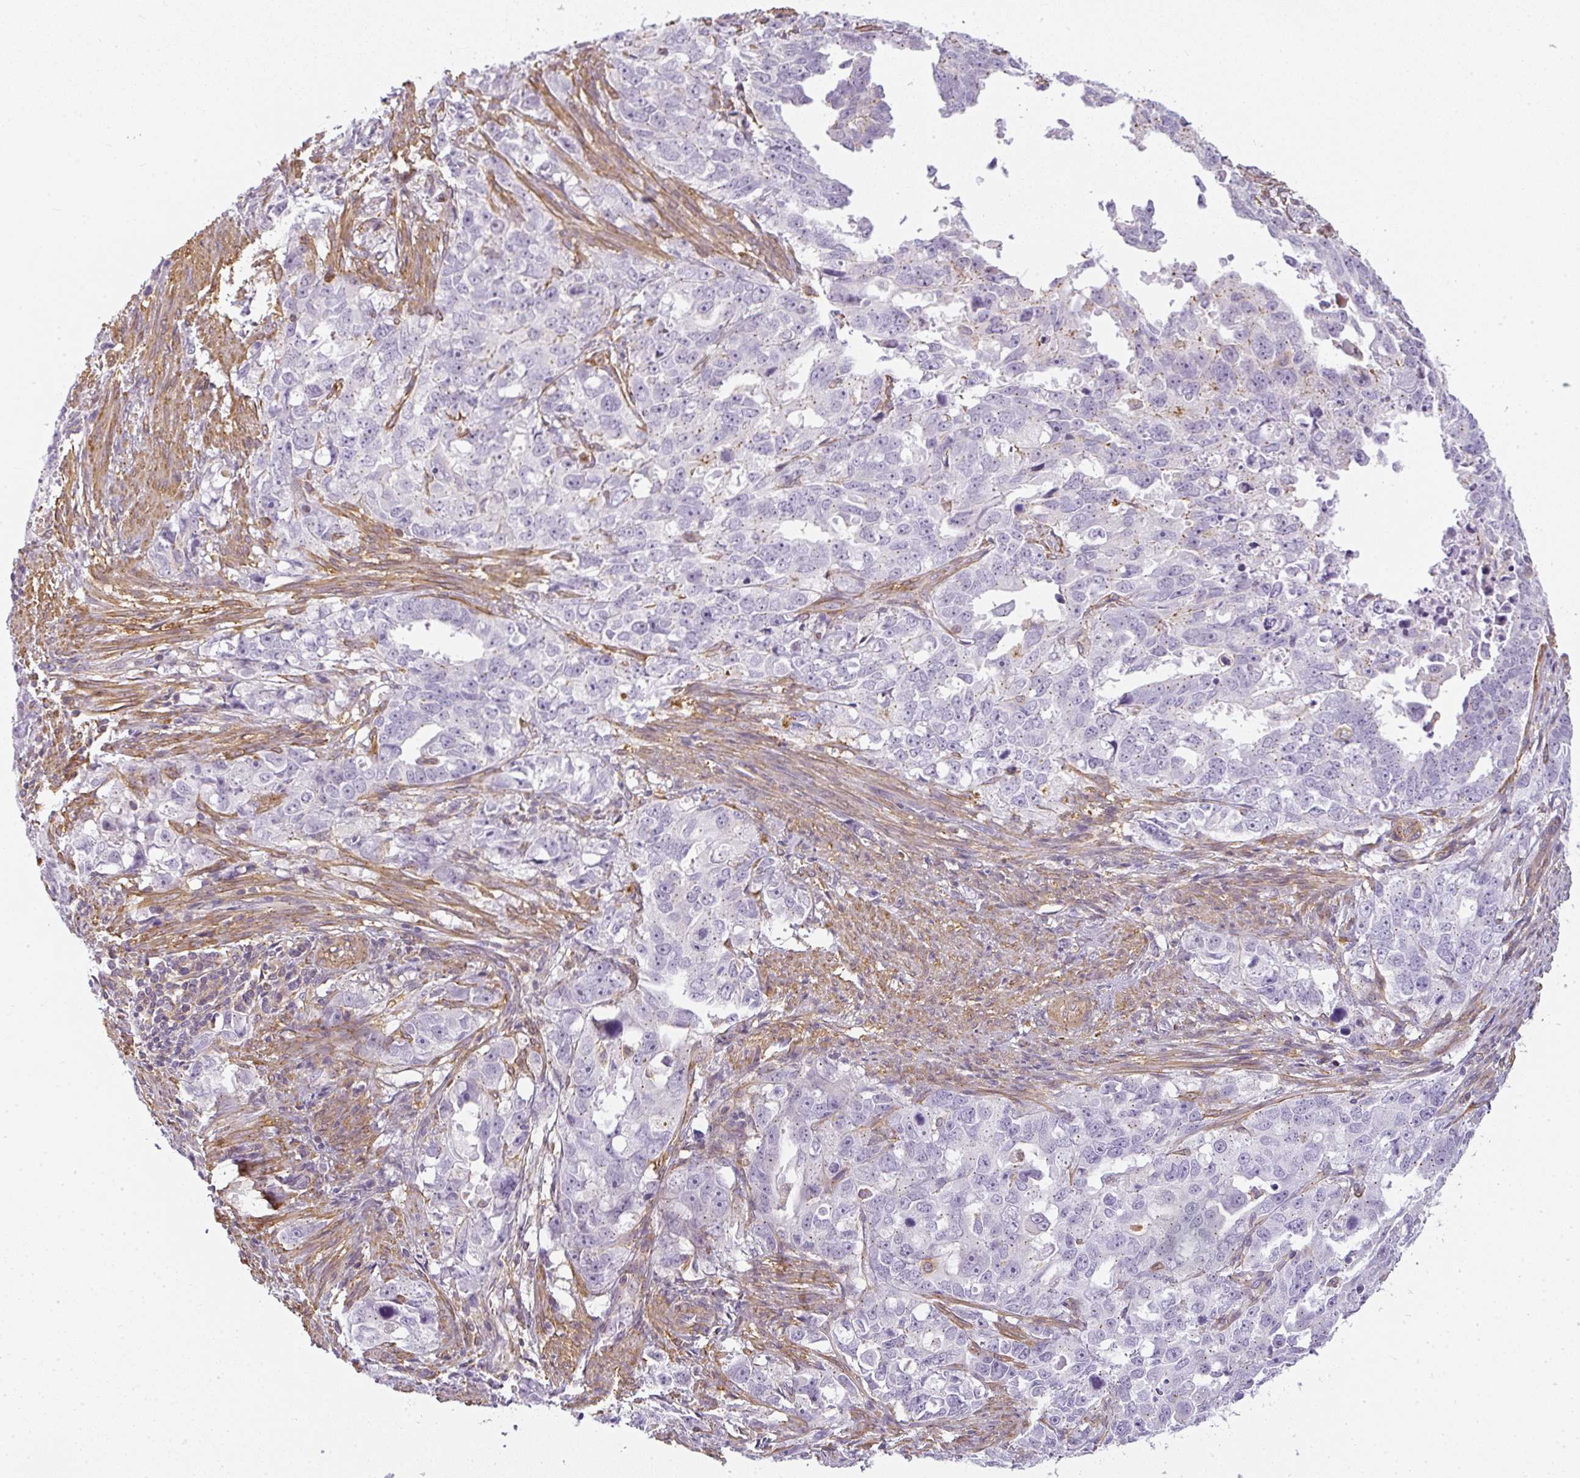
{"staining": {"intensity": "negative", "quantity": "none", "location": "none"}, "tissue": "endometrial cancer", "cell_type": "Tumor cells", "image_type": "cancer", "snomed": [{"axis": "morphology", "description": "Adenocarcinoma, NOS"}, {"axis": "topography", "description": "Endometrium"}], "caption": "High power microscopy micrograph of an immunohistochemistry (IHC) photomicrograph of endometrial cancer (adenocarcinoma), revealing no significant positivity in tumor cells.", "gene": "SULF1", "patient": {"sex": "female", "age": 65}}